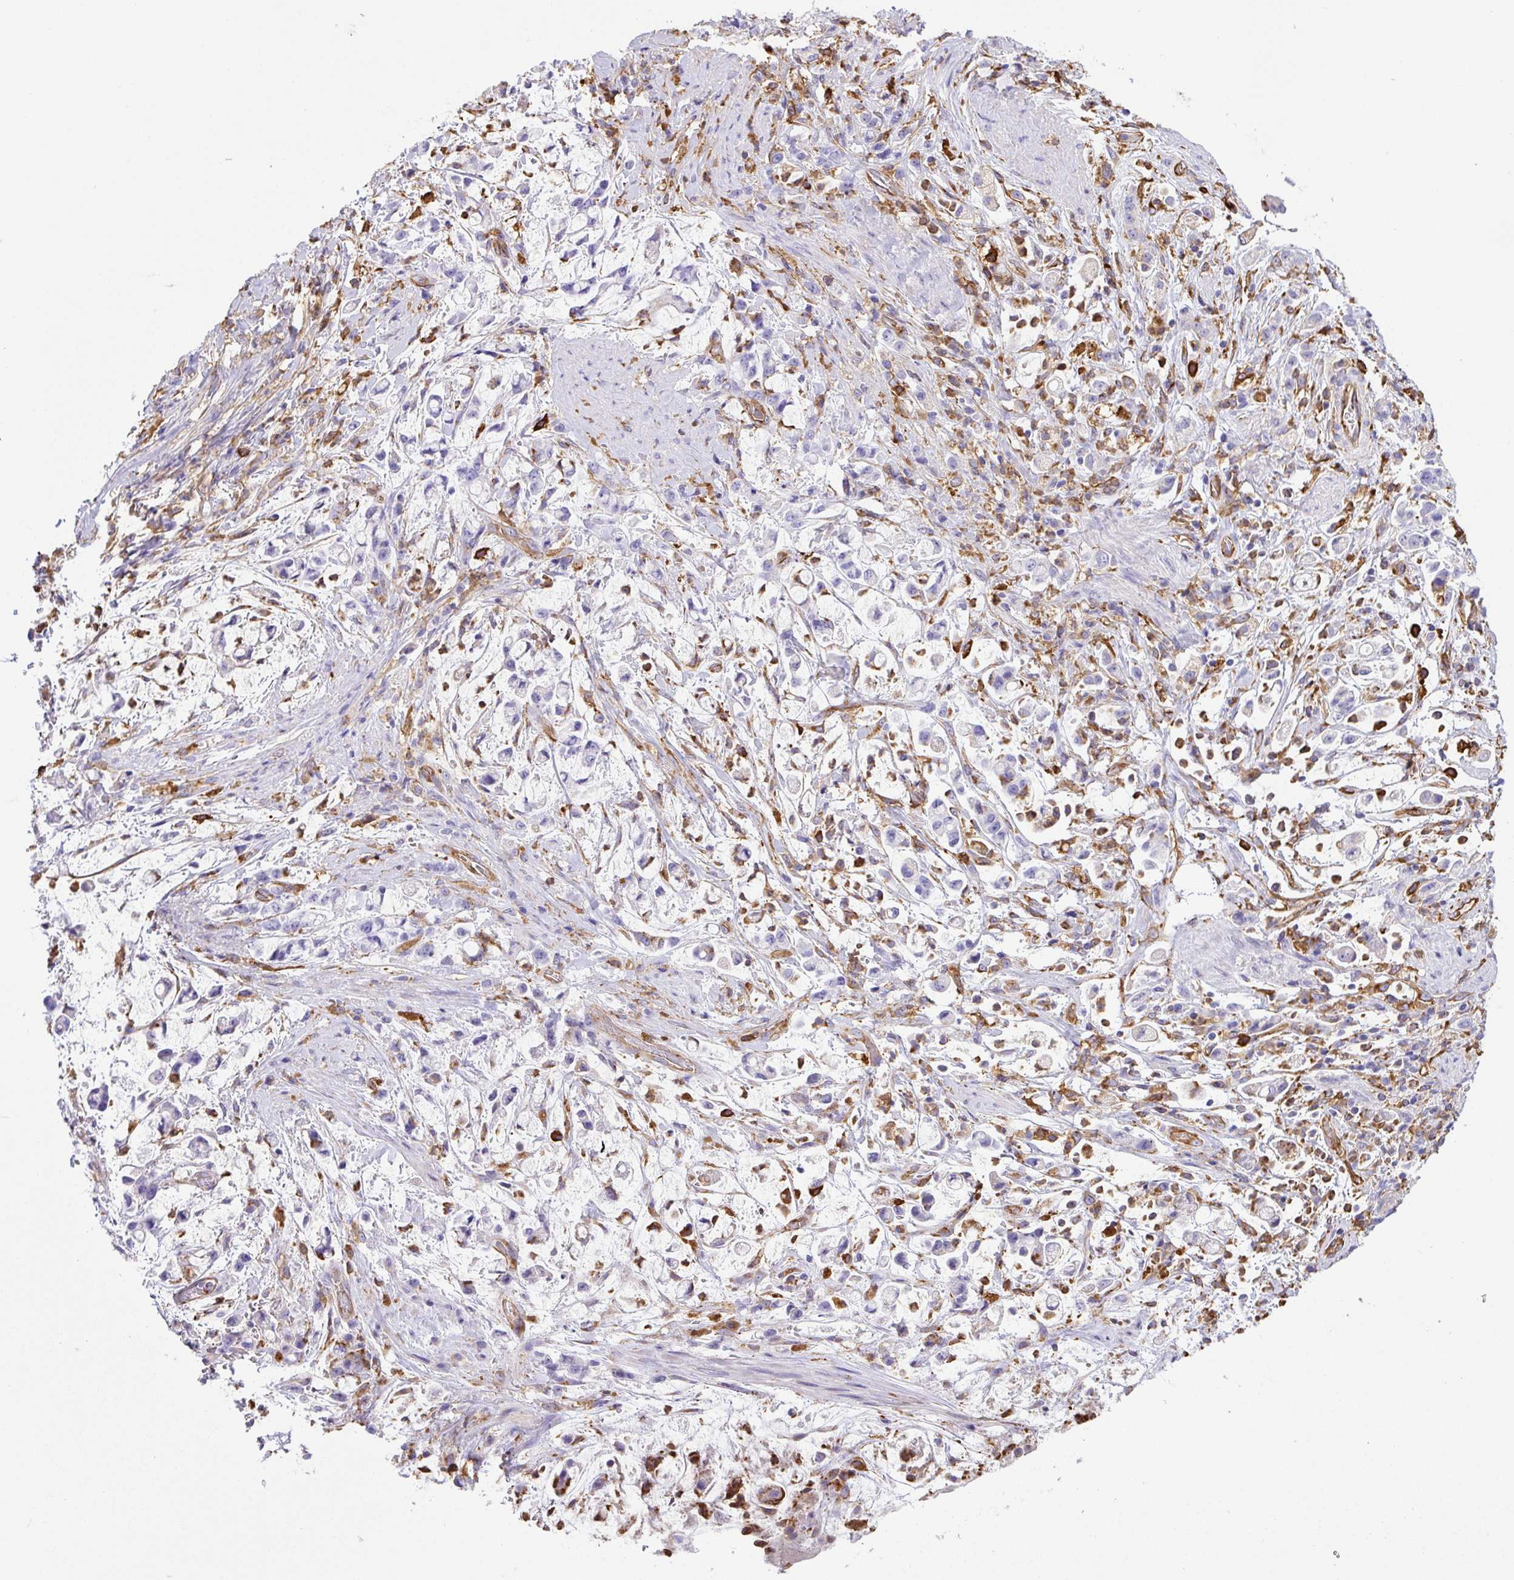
{"staining": {"intensity": "negative", "quantity": "none", "location": "none"}, "tissue": "stomach cancer", "cell_type": "Tumor cells", "image_type": "cancer", "snomed": [{"axis": "morphology", "description": "Adenocarcinoma, NOS"}, {"axis": "topography", "description": "Stomach"}], "caption": "Human stomach cancer (adenocarcinoma) stained for a protein using immunohistochemistry reveals no expression in tumor cells.", "gene": "MAGEB5", "patient": {"sex": "female", "age": 60}}